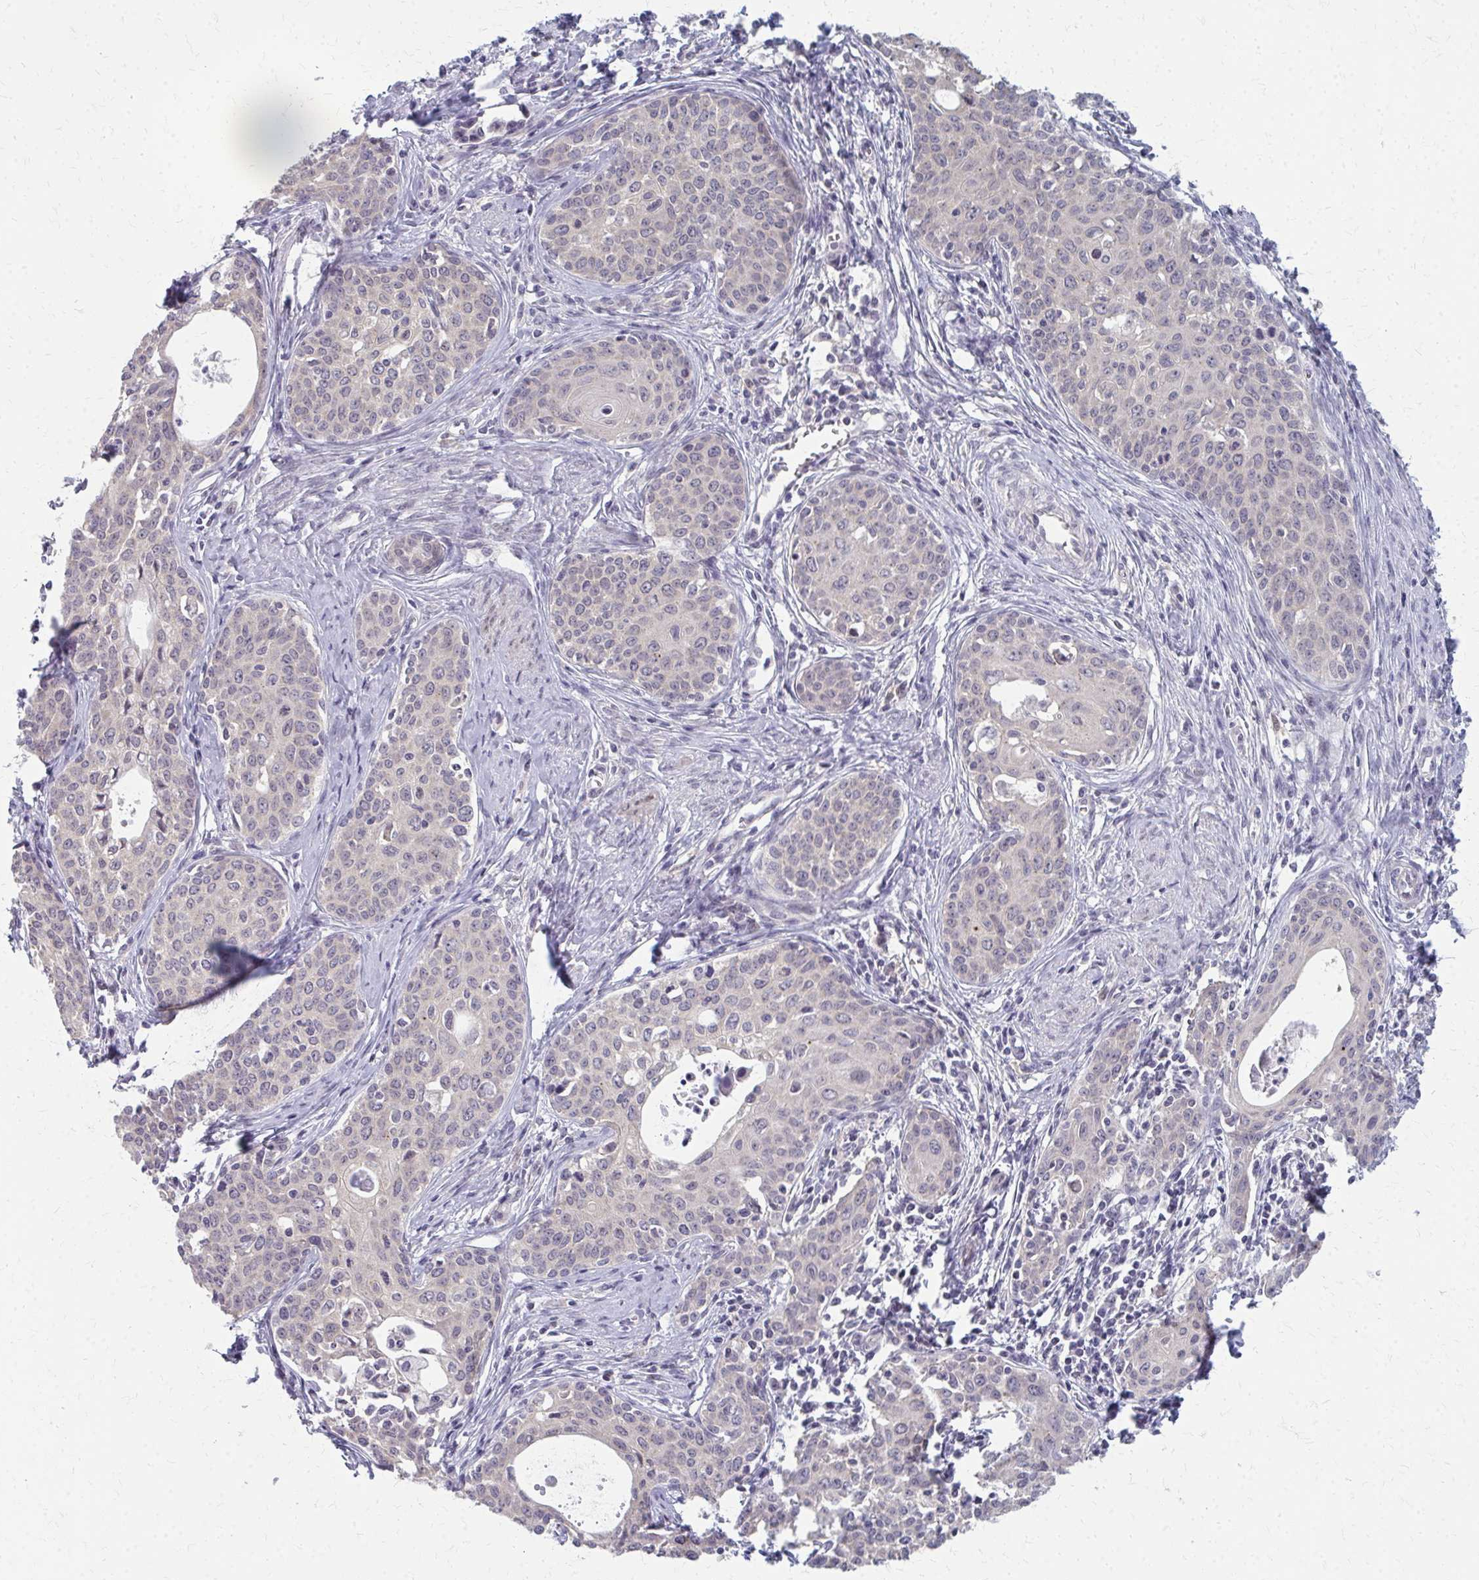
{"staining": {"intensity": "weak", "quantity": "<25%", "location": "nuclear"}, "tissue": "cervical cancer", "cell_type": "Tumor cells", "image_type": "cancer", "snomed": [{"axis": "morphology", "description": "Squamous cell carcinoma, NOS"}, {"axis": "morphology", "description": "Adenocarcinoma, NOS"}, {"axis": "topography", "description": "Cervix"}], "caption": "Protein analysis of adenocarcinoma (cervical) demonstrates no significant staining in tumor cells.", "gene": "NUDT16", "patient": {"sex": "female", "age": 52}}